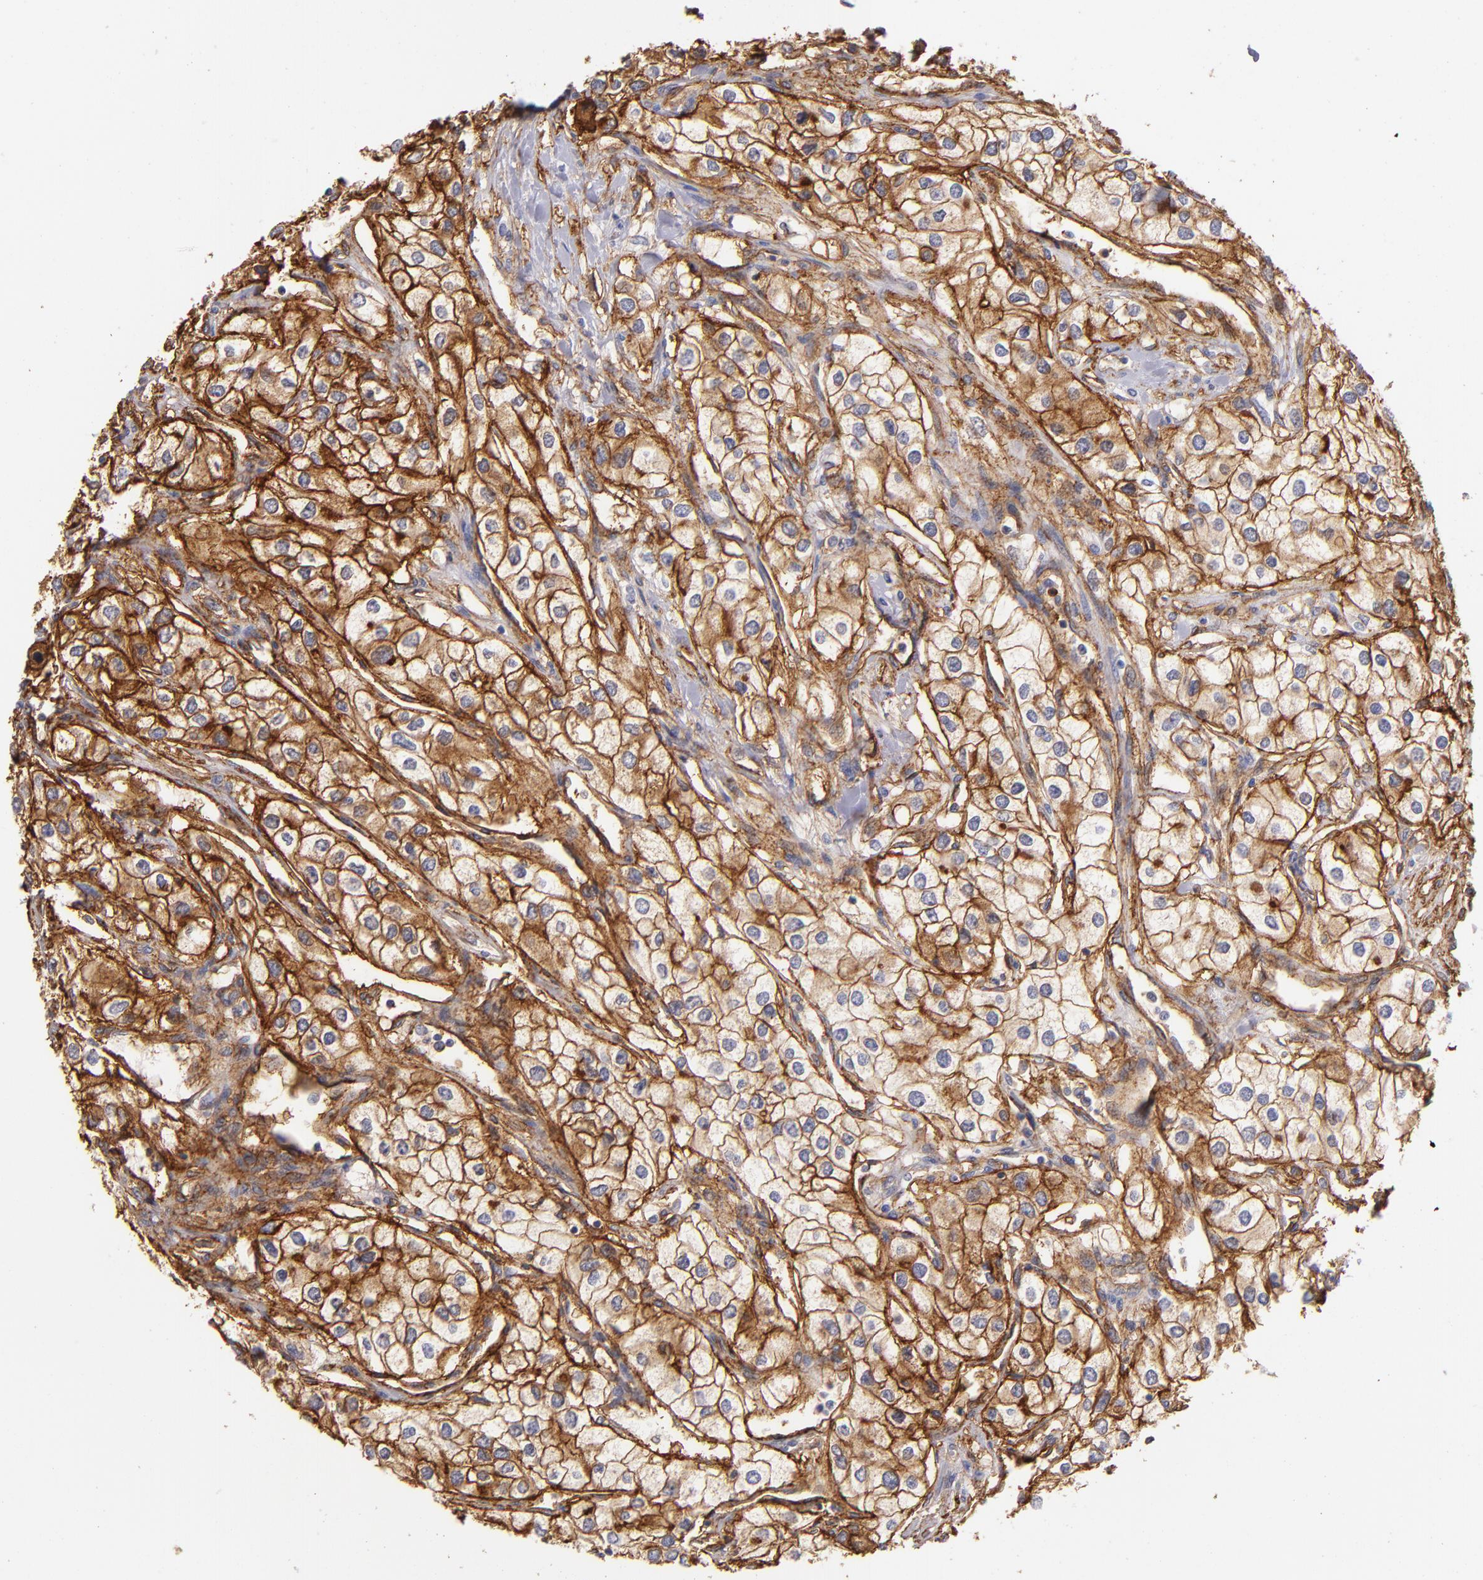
{"staining": {"intensity": "strong", "quantity": ">75%", "location": "cytoplasmic/membranous"}, "tissue": "renal cancer", "cell_type": "Tumor cells", "image_type": "cancer", "snomed": [{"axis": "morphology", "description": "Adenocarcinoma, NOS"}, {"axis": "topography", "description": "Kidney"}], "caption": "Immunohistochemical staining of human renal adenocarcinoma demonstrates strong cytoplasmic/membranous protein expression in about >75% of tumor cells.", "gene": "CD151", "patient": {"sex": "male", "age": 57}}